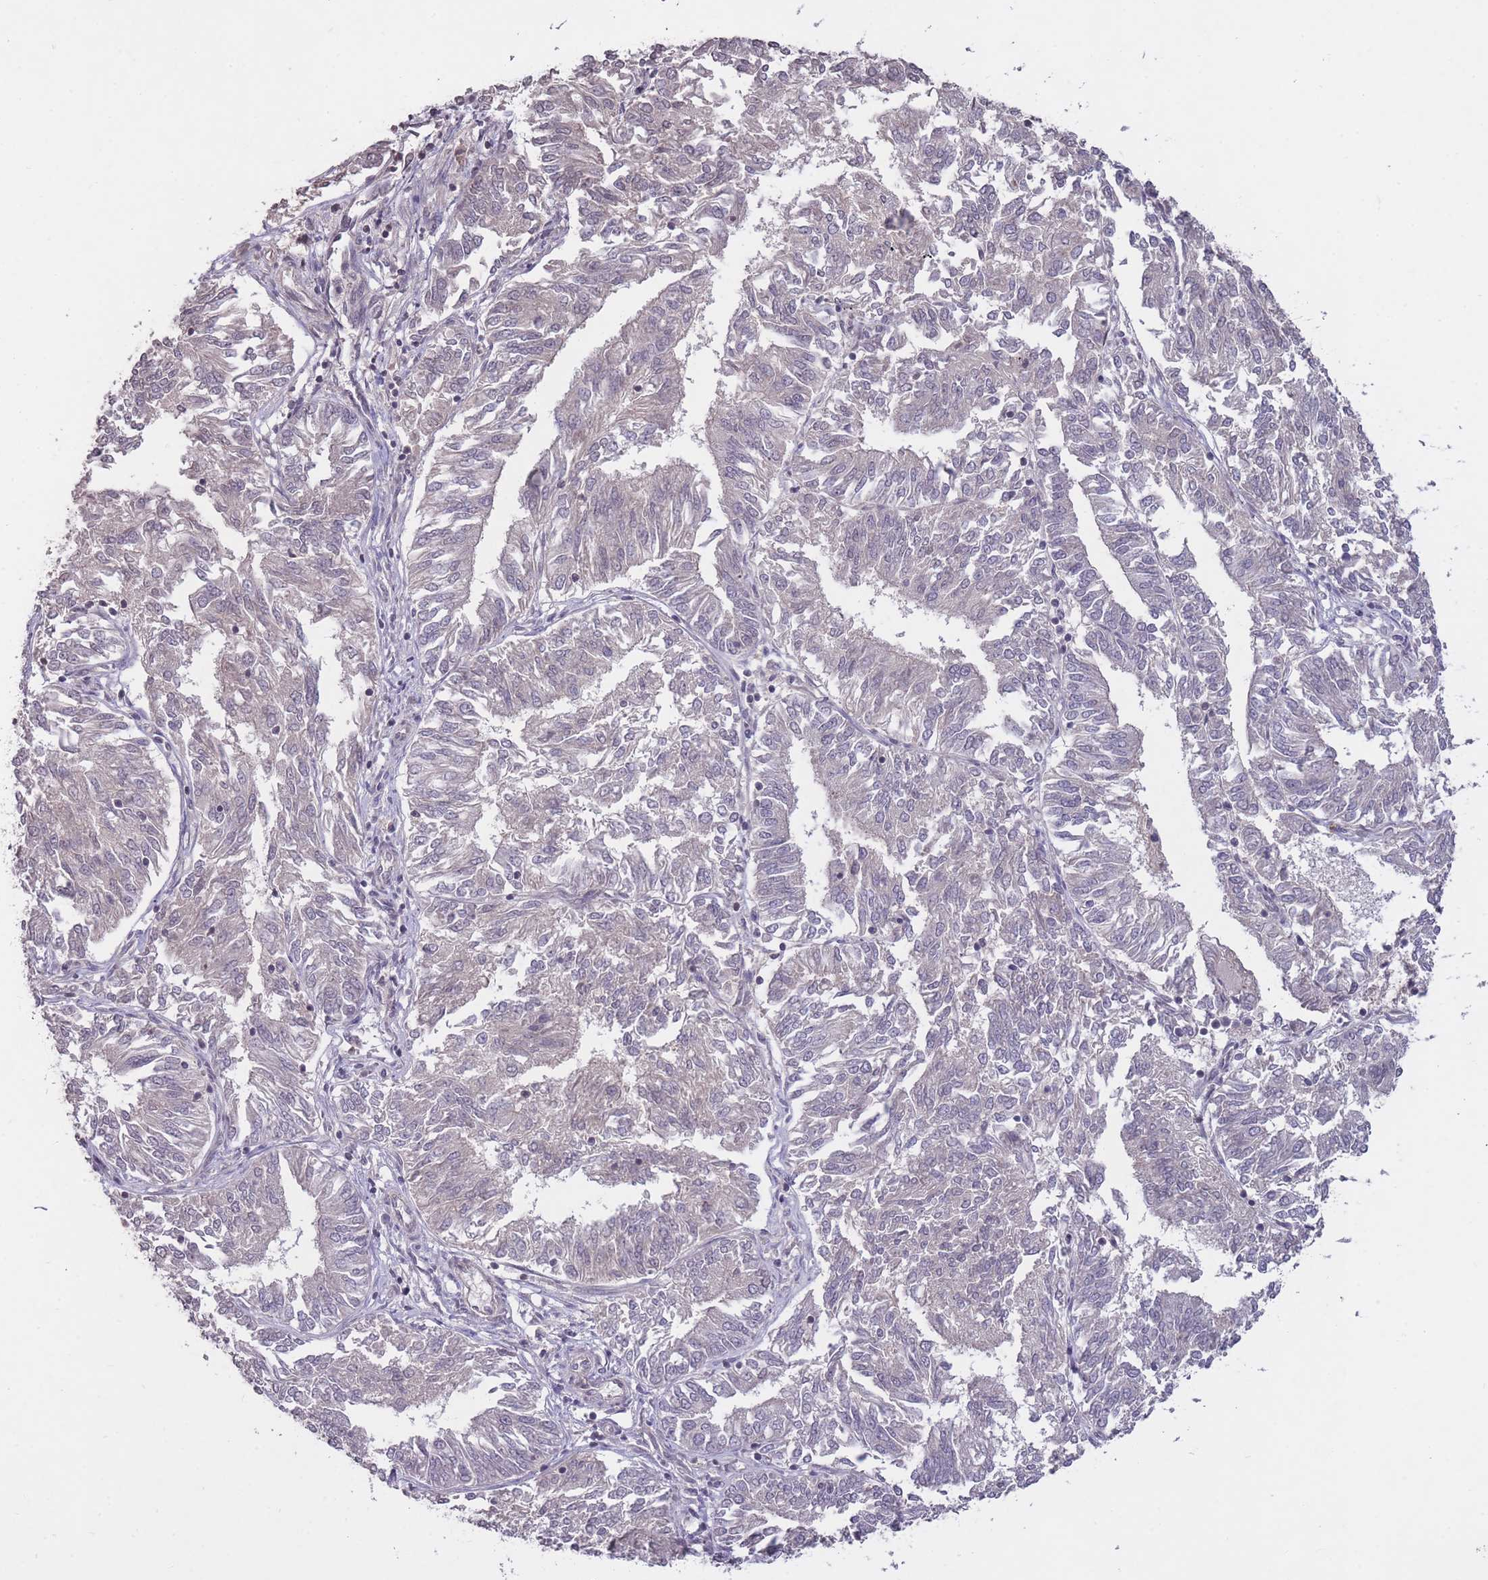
{"staining": {"intensity": "negative", "quantity": "none", "location": "none"}, "tissue": "endometrial cancer", "cell_type": "Tumor cells", "image_type": "cancer", "snomed": [{"axis": "morphology", "description": "Adenocarcinoma, NOS"}, {"axis": "topography", "description": "Endometrium"}], "caption": "There is no significant expression in tumor cells of endometrial adenocarcinoma. (DAB (3,3'-diaminobenzidine) immunohistochemistry, high magnification).", "gene": "ADCYAP1R1", "patient": {"sex": "female", "age": 58}}